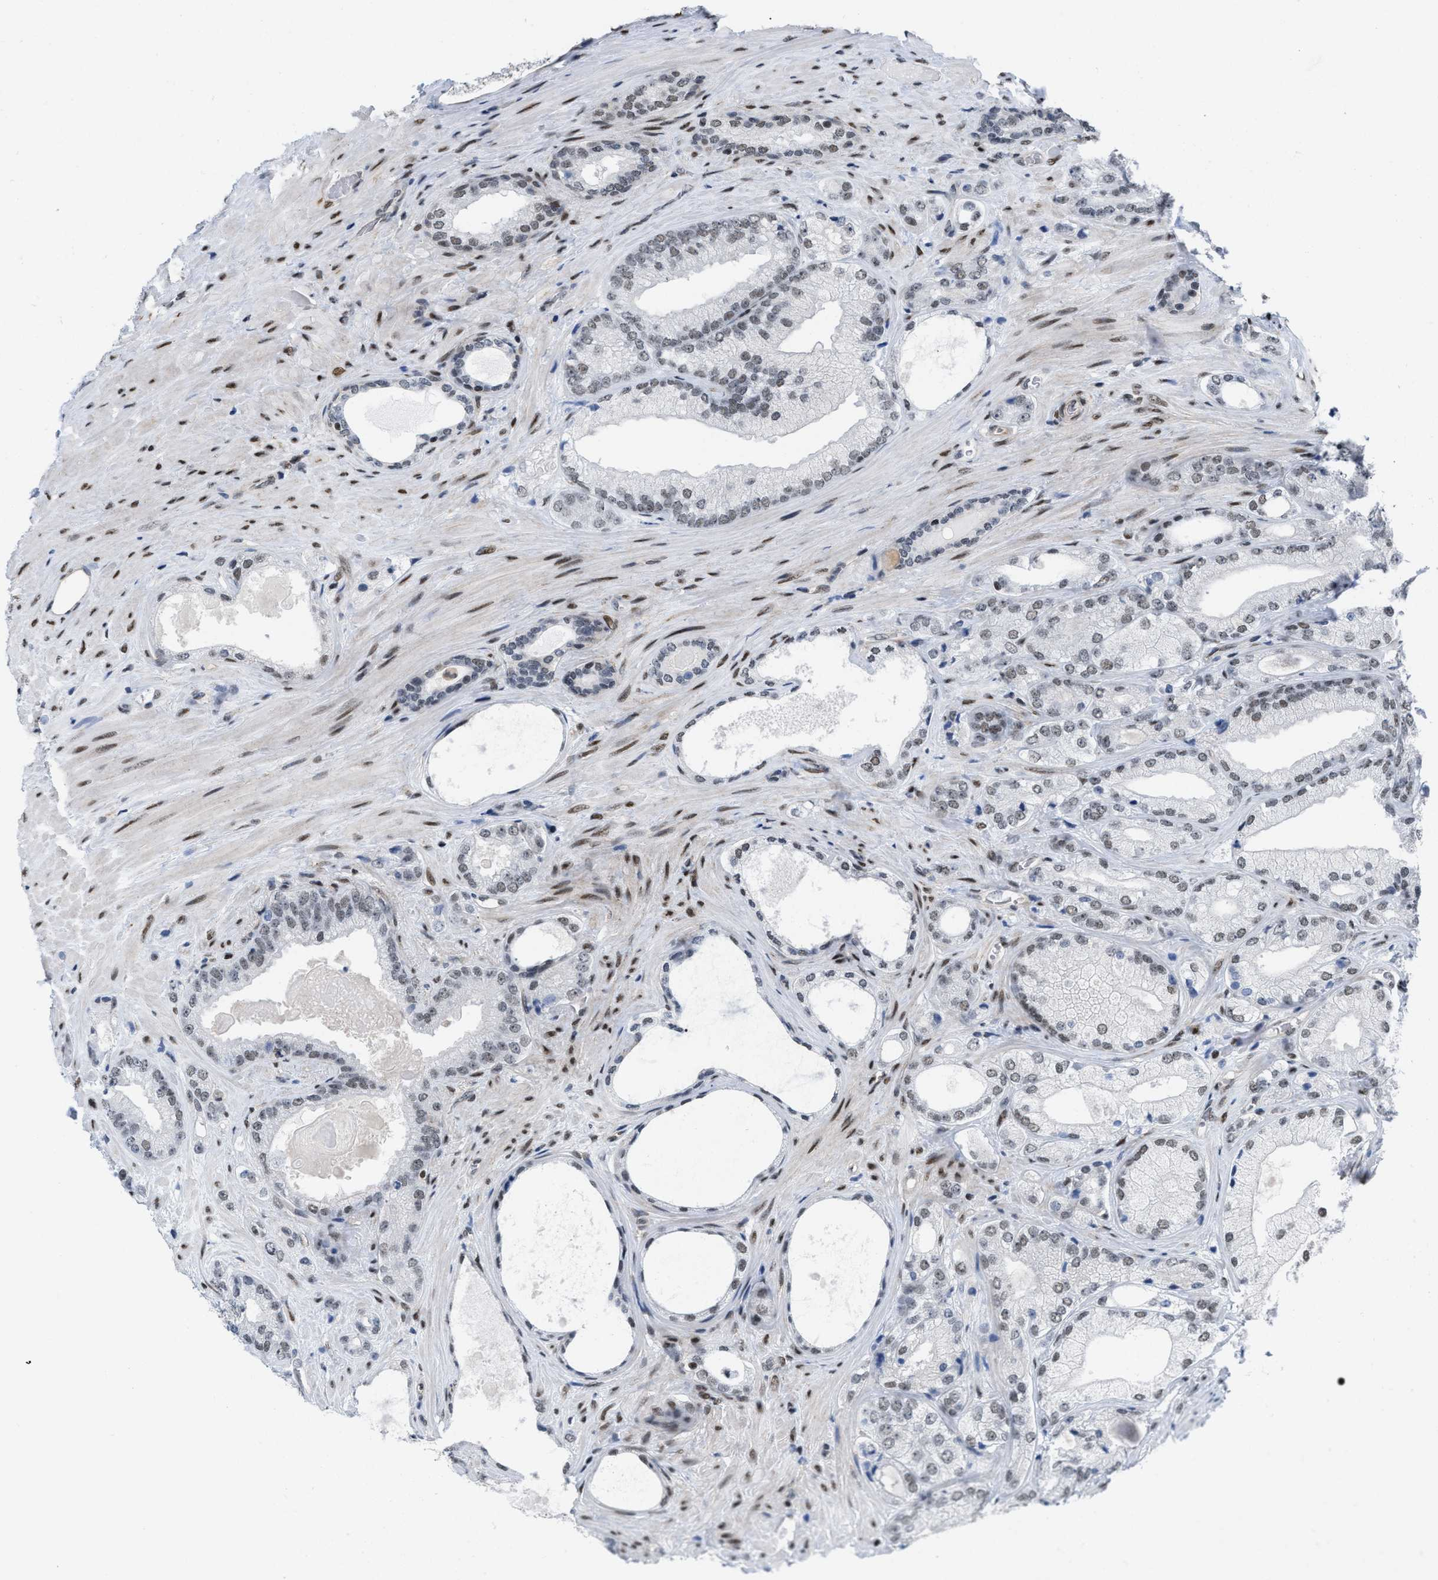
{"staining": {"intensity": "weak", "quantity": "<25%", "location": "nuclear"}, "tissue": "prostate cancer", "cell_type": "Tumor cells", "image_type": "cancer", "snomed": [{"axis": "morphology", "description": "Adenocarcinoma, Low grade"}, {"axis": "topography", "description": "Prostate"}], "caption": "Photomicrograph shows no protein expression in tumor cells of prostate cancer tissue.", "gene": "MIER1", "patient": {"sex": "male", "age": 65}}